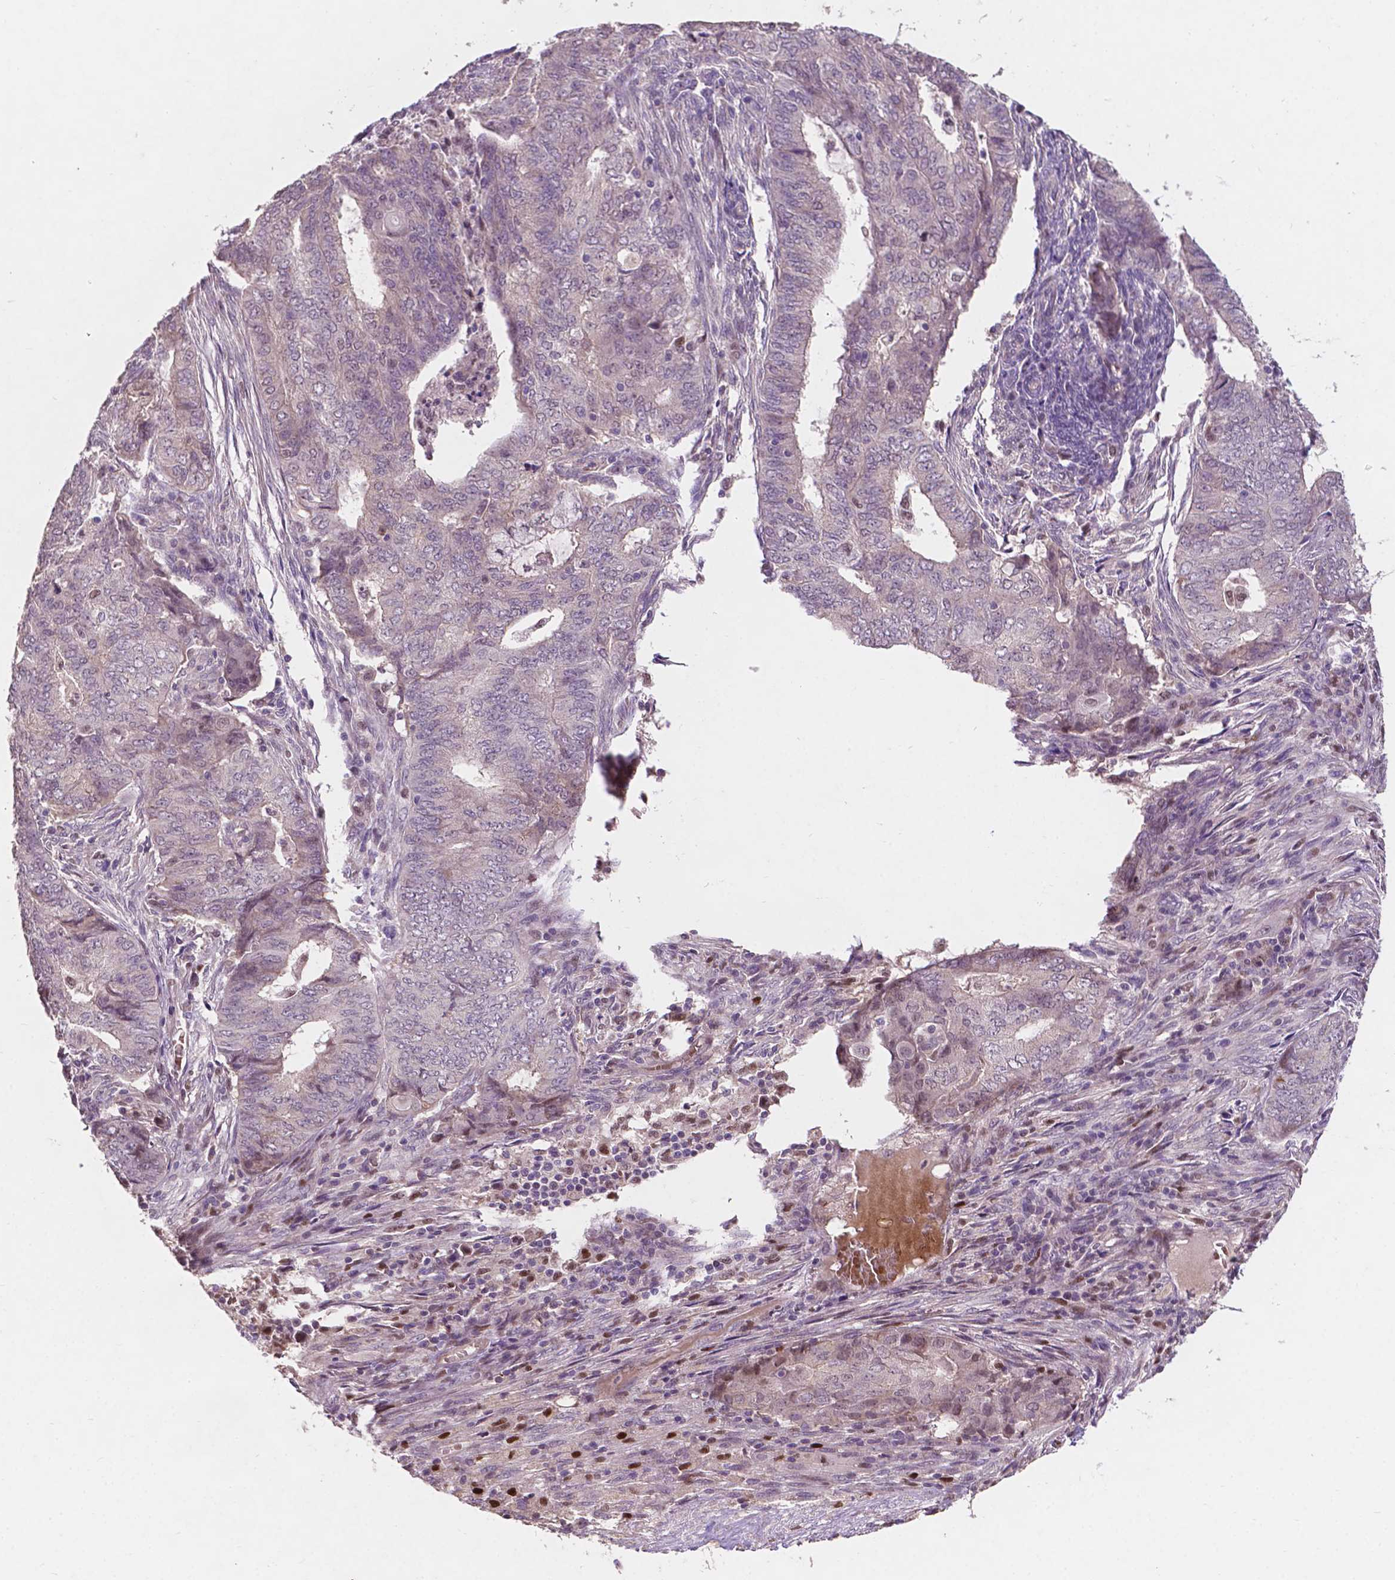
{"staining": {"intensity": "weak", "quantity": "<25%", "location": "cytoplasmic/membranous"}, "tissue": "endometrial cancer", "cell_type": "Tumor cells", "image_type": "cancer", "snomed": [{"axis": "morphology", "description": "Adenocarcinoma, NOS"}, {"axis": "topography", "description": "Endometrium"}], "caption": "Micrograph shows no significant protein expression in tumor cells of endometrial cancer (adenocarcinoma). (Stains: DAB (3,3'-diaminobenzidine) immunohistochemistry (IHC) with hematoxylin counter stain, Microscopy: brightfield microscopy at high magnification).", "gene": "DUSP16", "patient": {"sex": "female", "age": 62}}